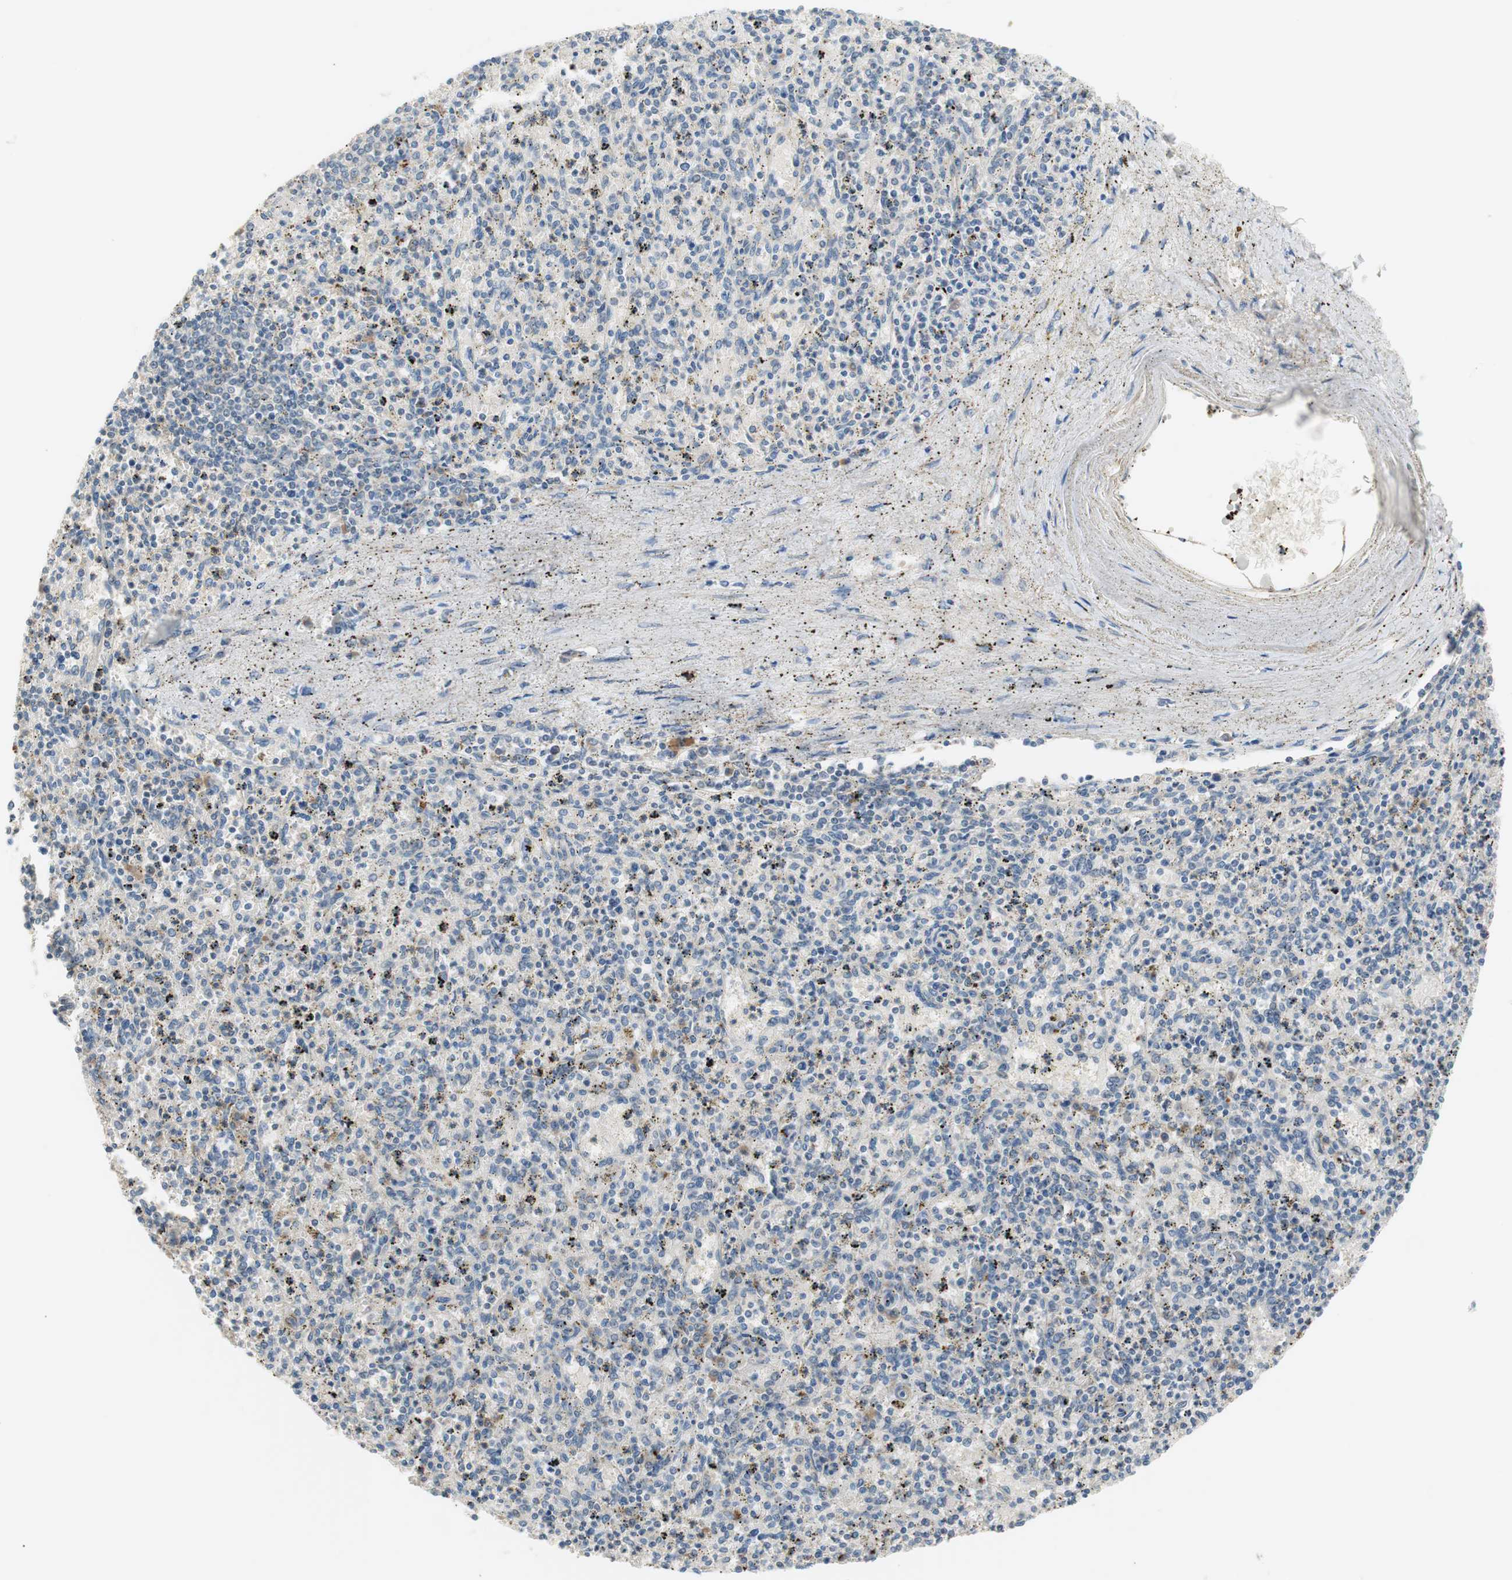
{"staining": {"intensity": "negative", "quantity": "none", "location": "none"}, "tissue": "spleen", "cell_type": "Cells in red pulp", "image_type": "normal", "snomed": [{"axis": "morphology", "description": "Normal tissue, NOS"}, {"axis": "topography", "description": "Spleen"}], "caption": "The immunohistochemistry image has no significant staining in cells in red pulp of spleen. (Stains: DAB immunohistochemistry (IHC) with hematoxylin counter stain, Microscopy: brightfield microscopy at high magnification).", "gene": "FADS2", "patient": {"sex": "male", "age": 72}}